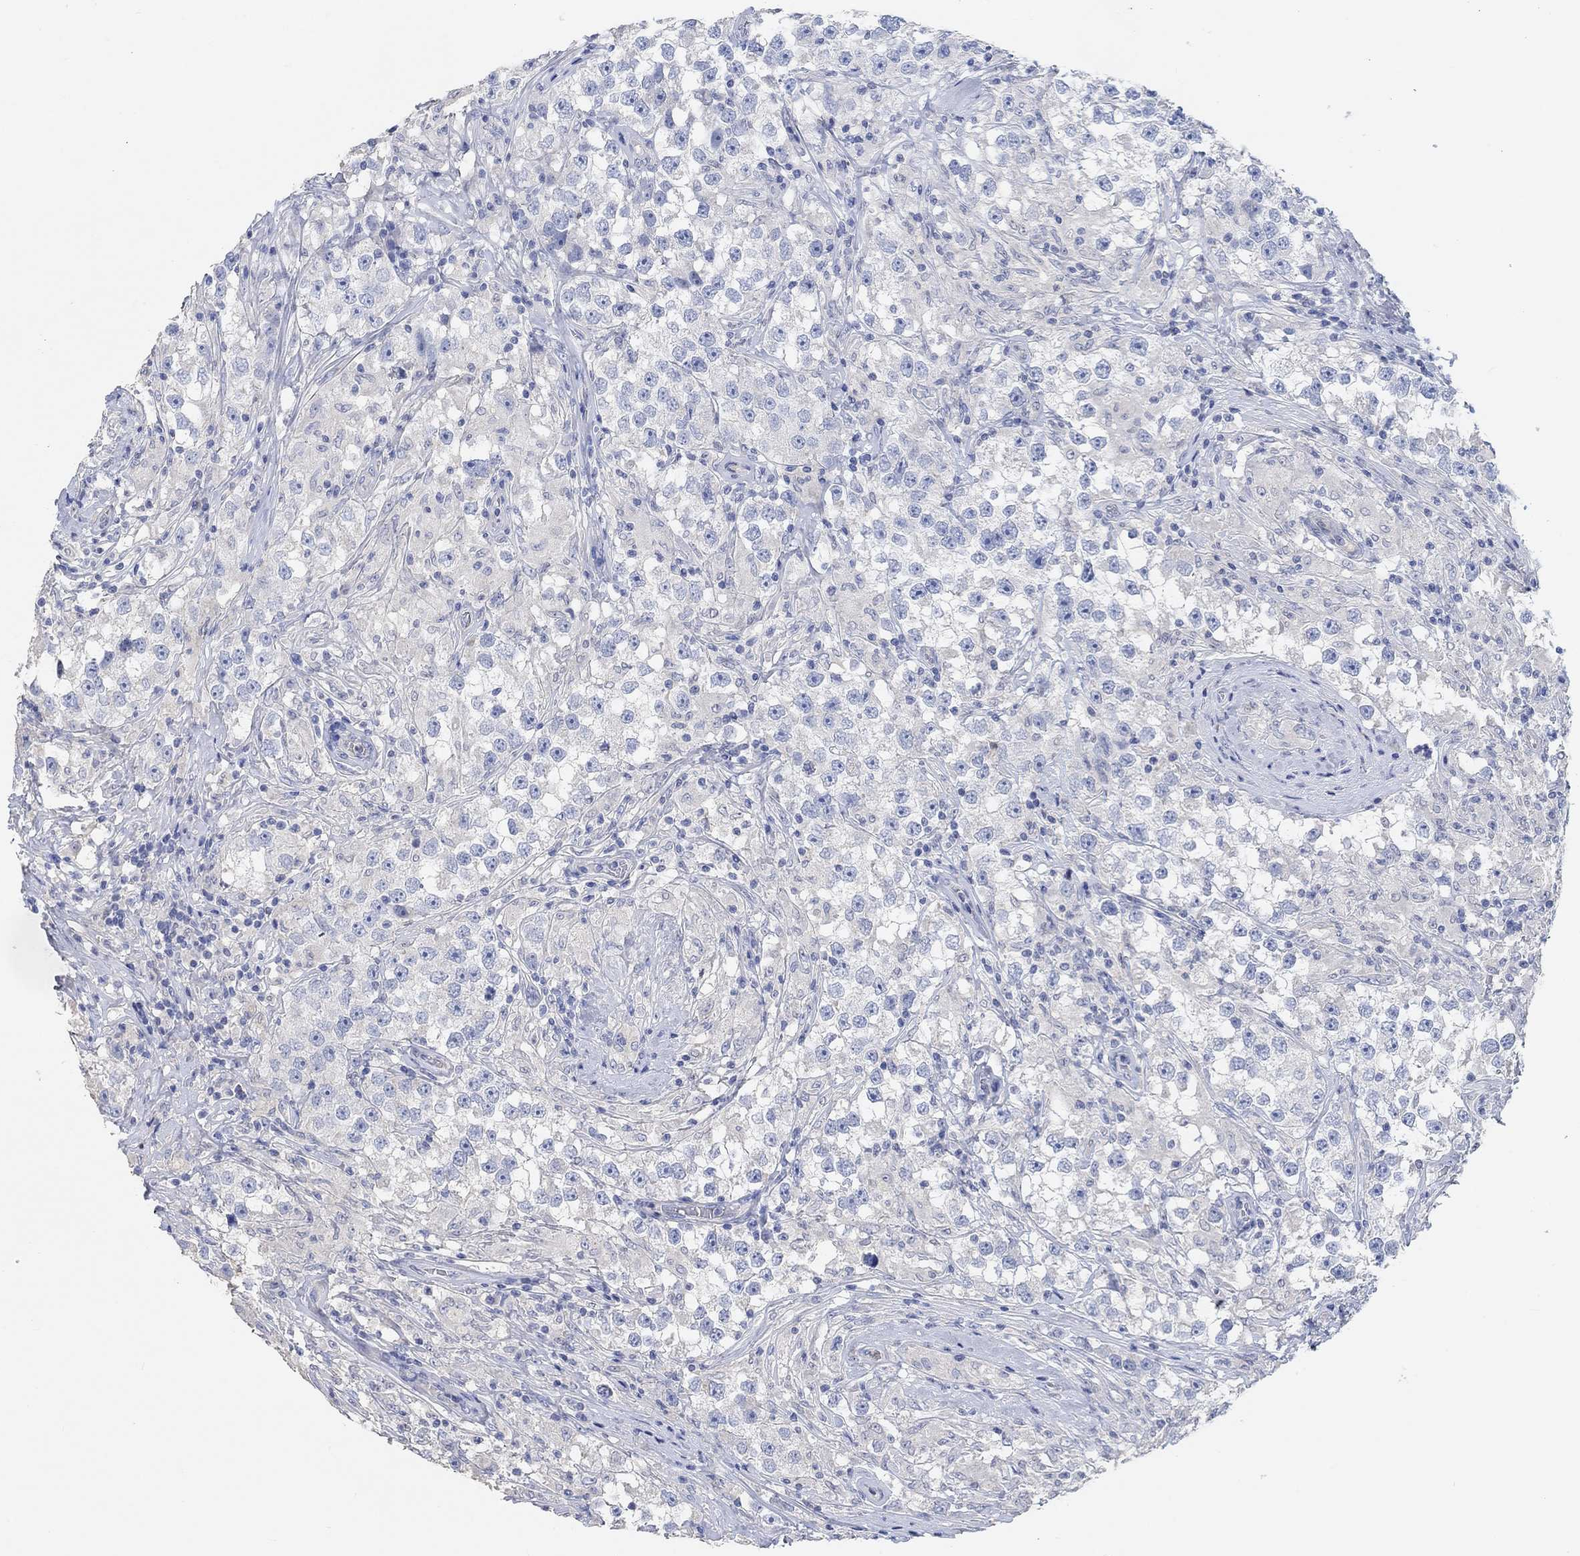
{"staining": {"intensity": "negative", "quantity": "none", "location": "none"}, "tissue": "testis cancer", "cell_type": "Tumor cells", "image_type": "cancer", "snomed": [{"axis": "morphology", "description": "Seminoma, NOS"}, {"axis": "topography", "description": "Testis"}], "caption": "Immunohistochemistry (IHC) photomicrograph of neoplastic tissue: human testis seminoma stained with DAB exhibits no significant protein staining in tumor cells.", "gene": "NLRP14", "patient": {"sex": "male", "age": 46}}